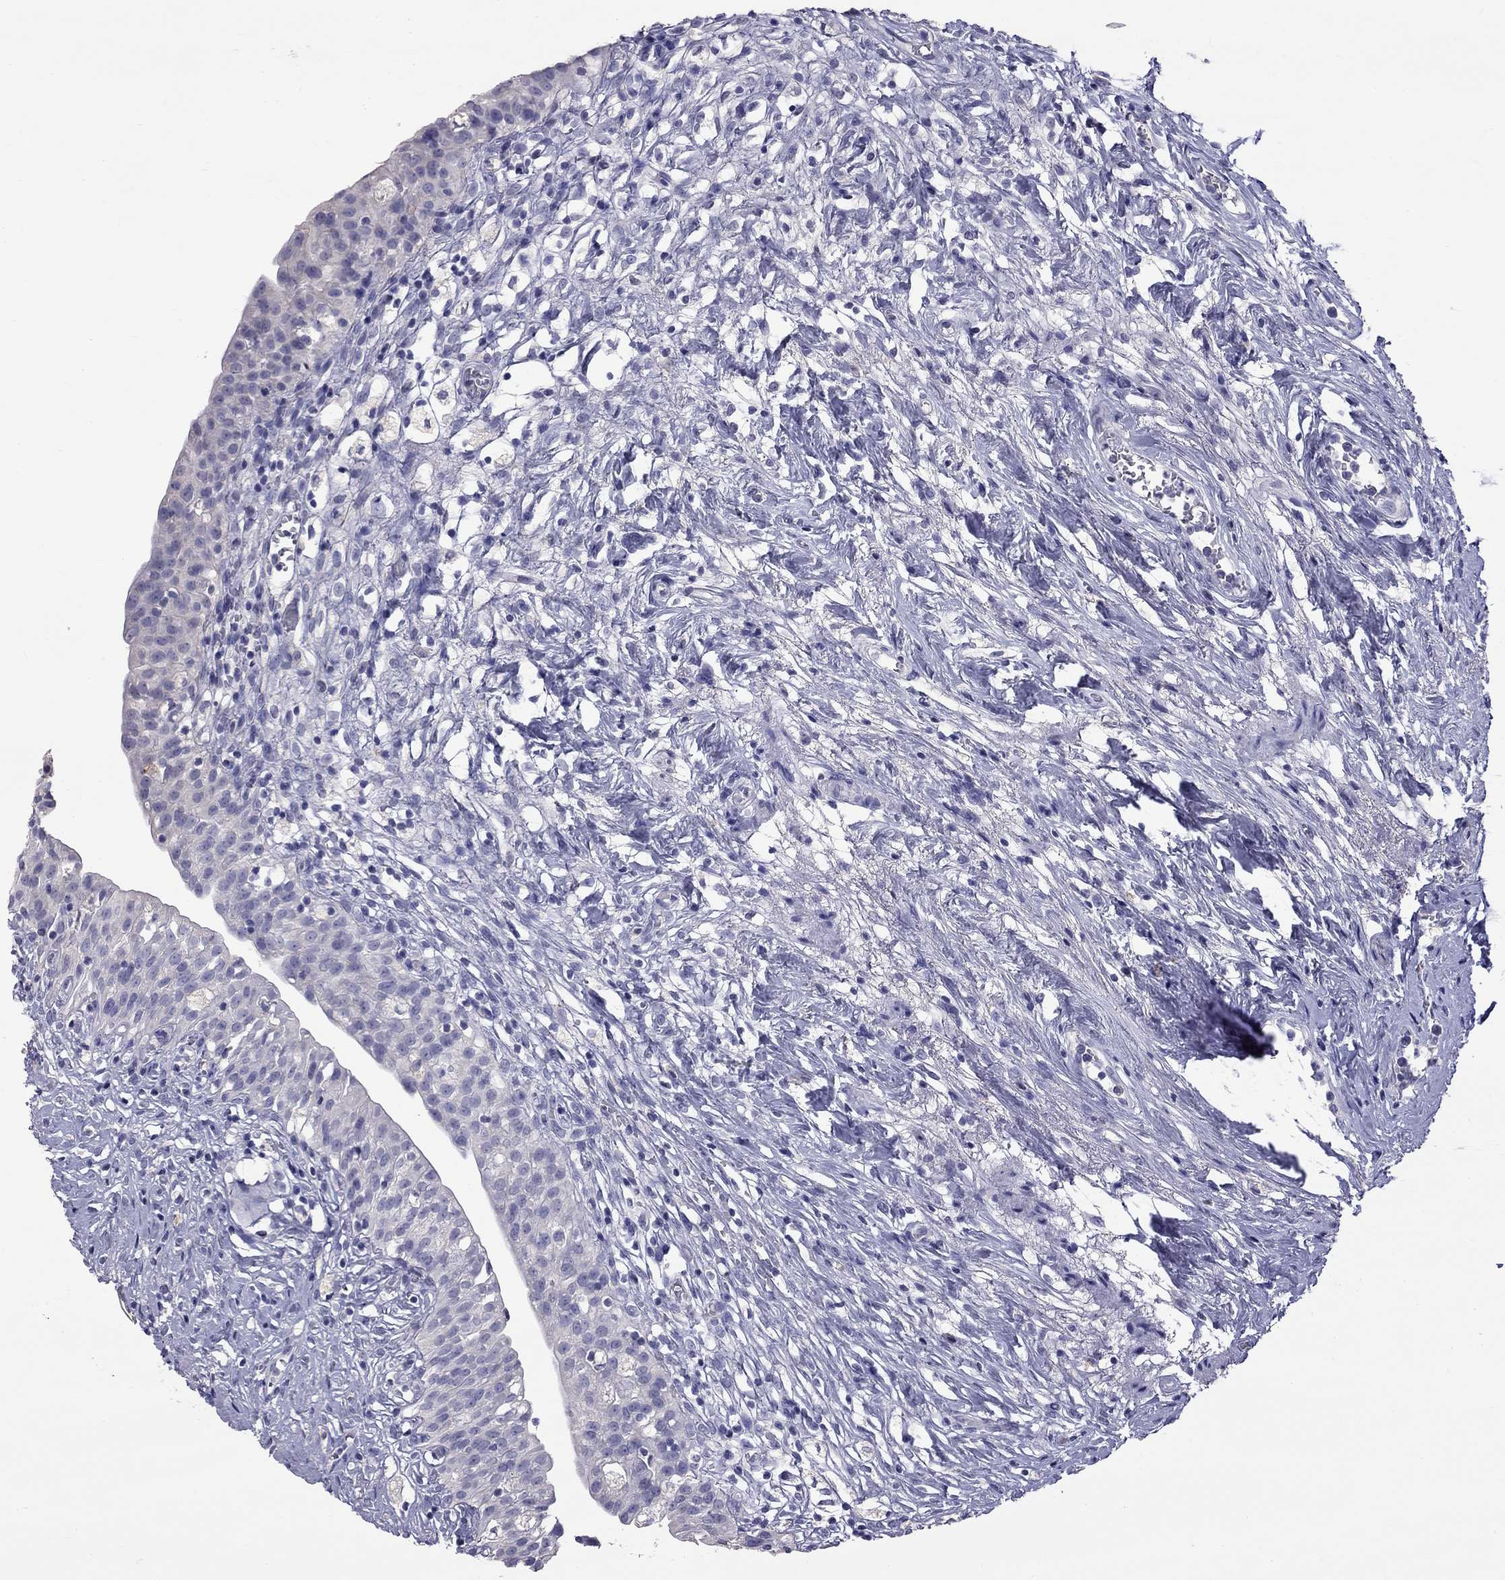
{"staining": {"intensity": "negative", "quantity": "none", "location": "none"}, "tissue": "urinary bladder", "cell_type": "Urothelial cells", "image_type": "normal", "snomed": [{"axis": "morphology", "description": "Normal tissue, NOS"}, {"axis": "topography", "description": "Urinary bladder"}], "caption": "Protein analysis of normal urinary bladder reveals no significant positivity in urothelial cells.", "gene": "CFAP91", "patient": {"sex": "male", "age": 76}}